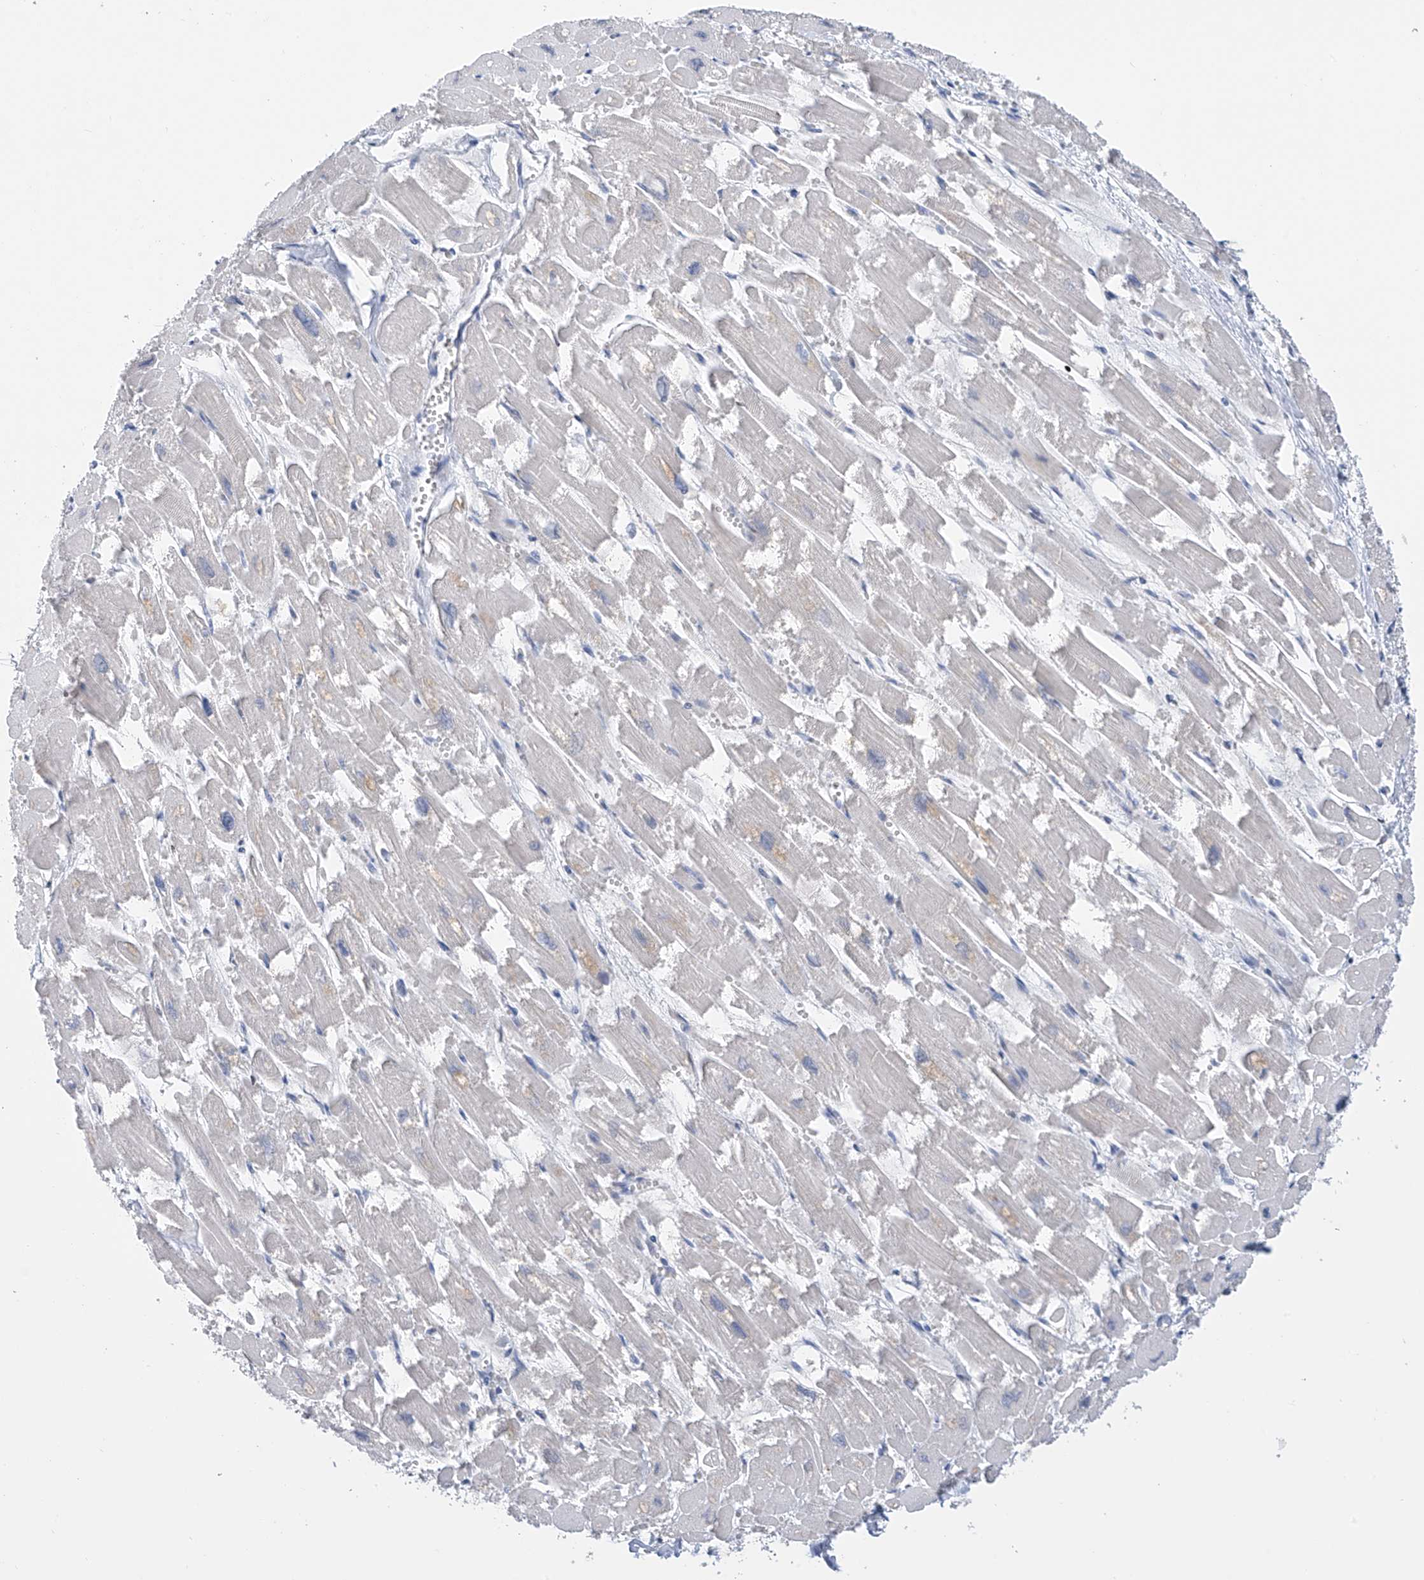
{"staining": {"intensity": "moderate", "quantity": "<25%", "location": "cytoplasmic/membranous"}, "tissue": "heart muscle", "cell_type": "Cardiomyocytes", "image_type": "normal", "snomed": [{"axis": "morphology", "description": "Normal tissue, NOS"}, {"axis": "topography", "description": "Heart"}], "caption": "The histopathology image reveals staining of unremarkable heart muscle, revealing moderate cytoplasmic/membranous protein staining (brown color) within cardiomyocytes. (DAB IHC, brown staining for protein, blue staining for nuclei).", "gene": "SLCO4A1", "patient": {"sex": "male", "age": 54}}